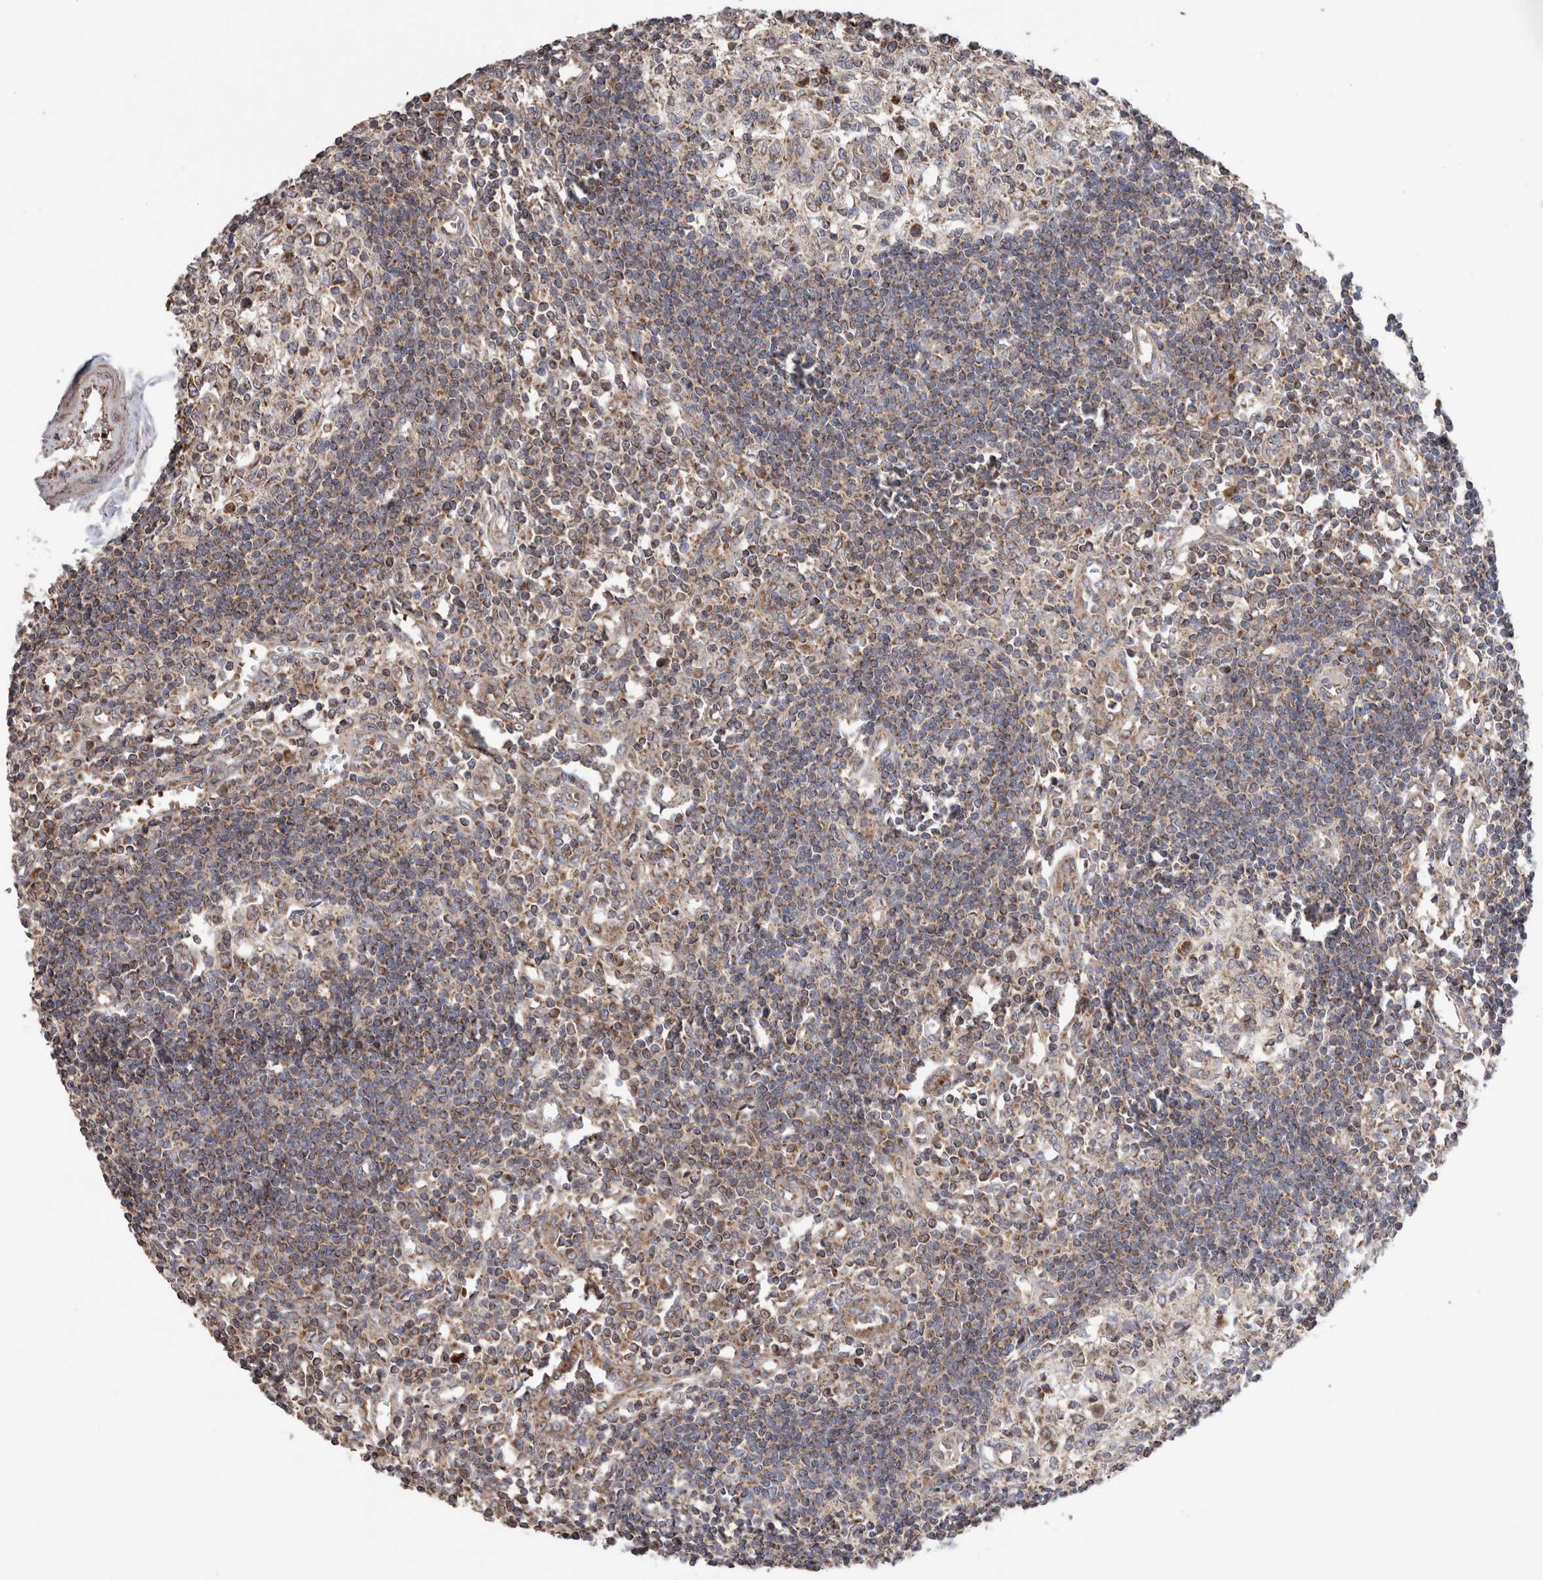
{"staining": {"intensity": "moderate", "quantity": "25%-75%", "location": "cytoplasmic/membranous"}, "tissue": "lymph node", "cell_type": "Germinal center cells", "image_type": "normal", "snomed": [{"axis": "morphology", "description": "Normal tissue, NOS"}, {"axis": "morphology", "description": "Malignant melanoma, Metastatic site"}, {"axis": "topography", "description": "Lymph node"}], "caption": "Immunohistochemical staining of benign lymph node reveals 25%-75% levels of moderate cytoplasmic/membranous protein expression in about 25%-75% of germinal center cells. Using DAB (brown) and hematoxylin (blue) stains, captured at high magnification using brightfield microscopy.", "gene": "KIF21B", "patient": {"sex": "male", "age": 41}}